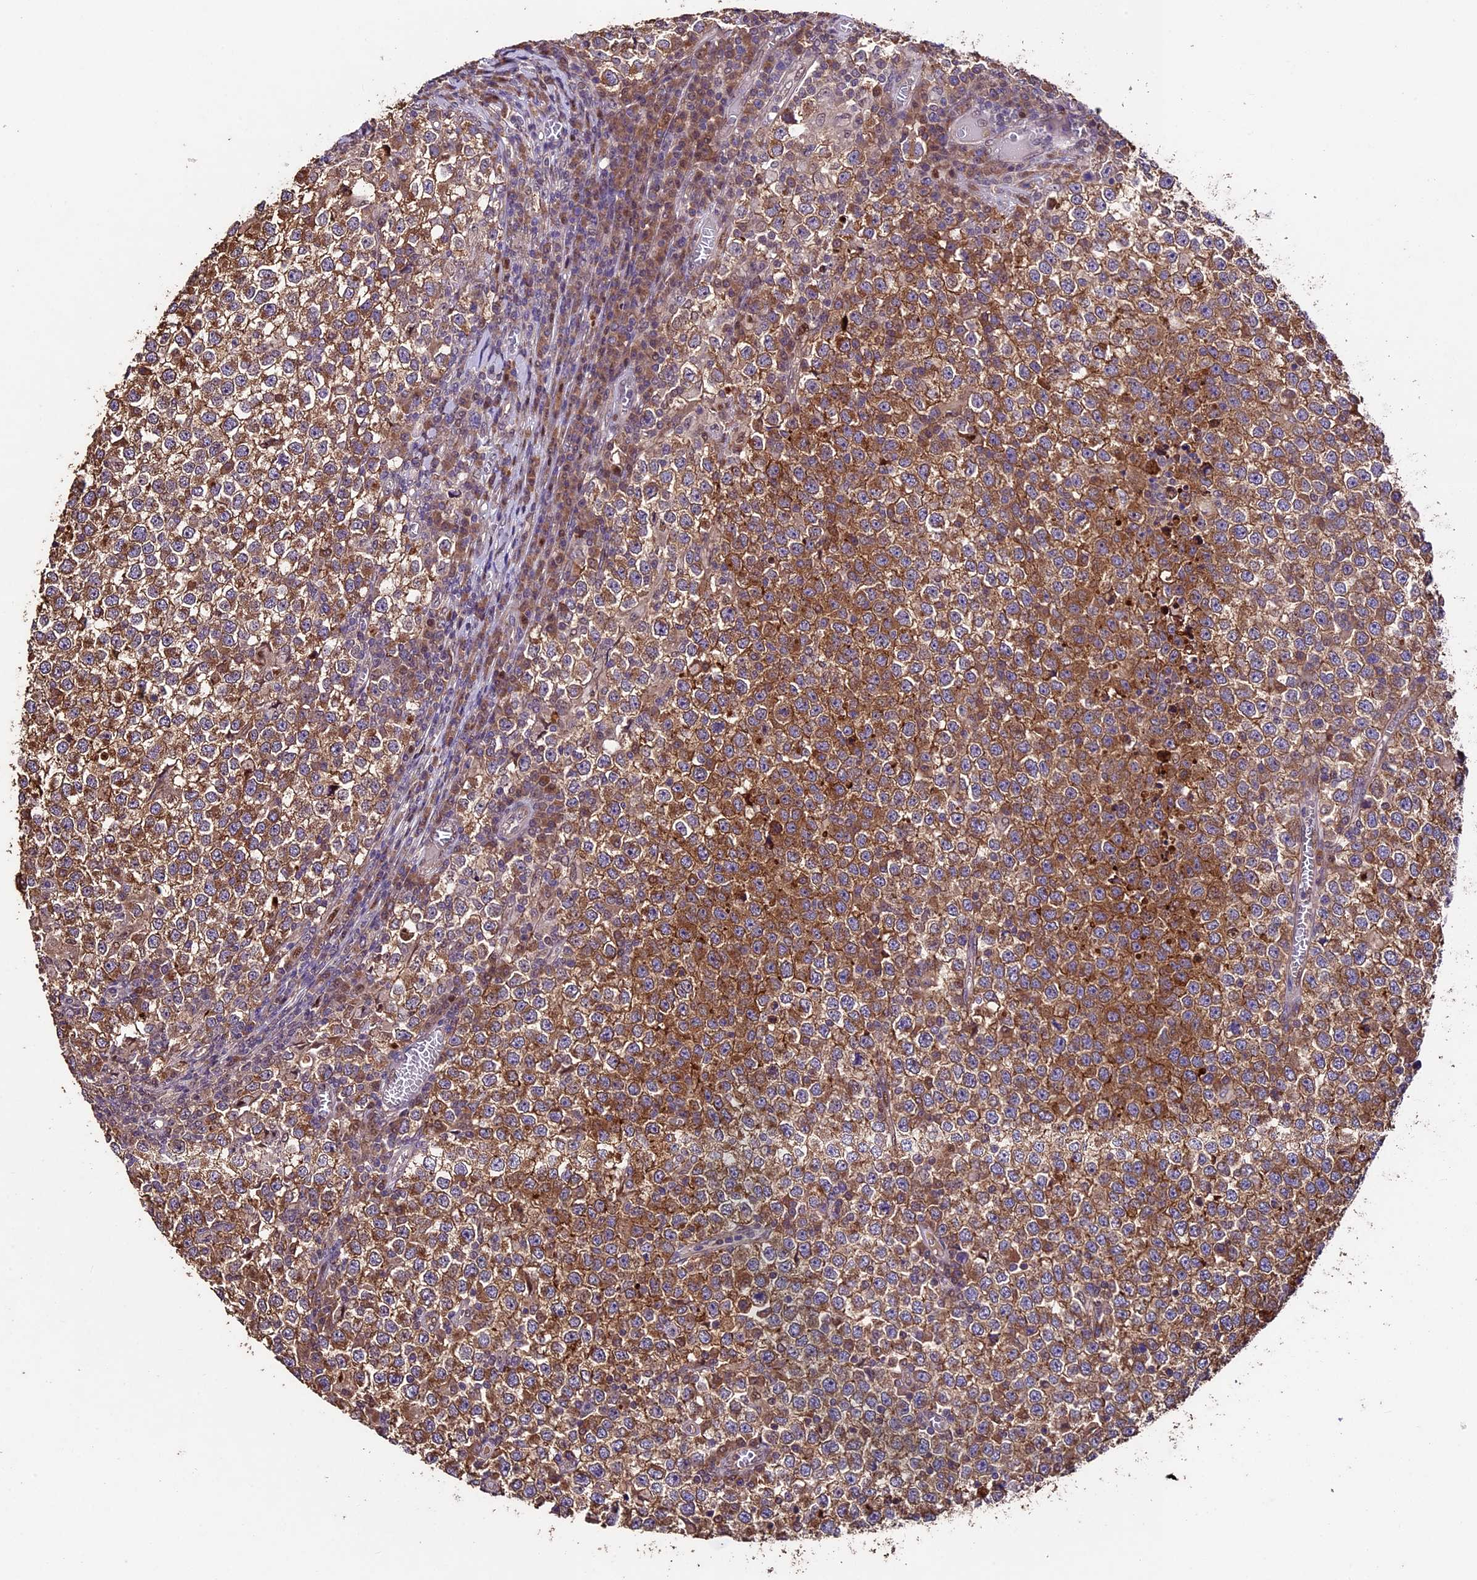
{"staining": {"intensity": "moderate", "quantity": ">75%", "location": "cytoplasmic/membranous"}, "tissue": "testis cancer", "cell_type": "Tumor cells", "image_type": "cancer", "snomed": [{"axis": "morphology", "description": "Seminoma, NOS"}, {"axis": "topography", "description": "Testis"}], "caption": "Immunohistochemistry (IHC) image of neoplastic tissue: testis seminoma stained using immunohistochemistry demonstrates medium levels of moderate protein expression localized specifically in the cytoplasmic/membranous of tumor cells, appearing as a cytoplasmic/membranous brown color.", "gene": "SBNO2", "patient": {"sex": "male", "age": 65}}